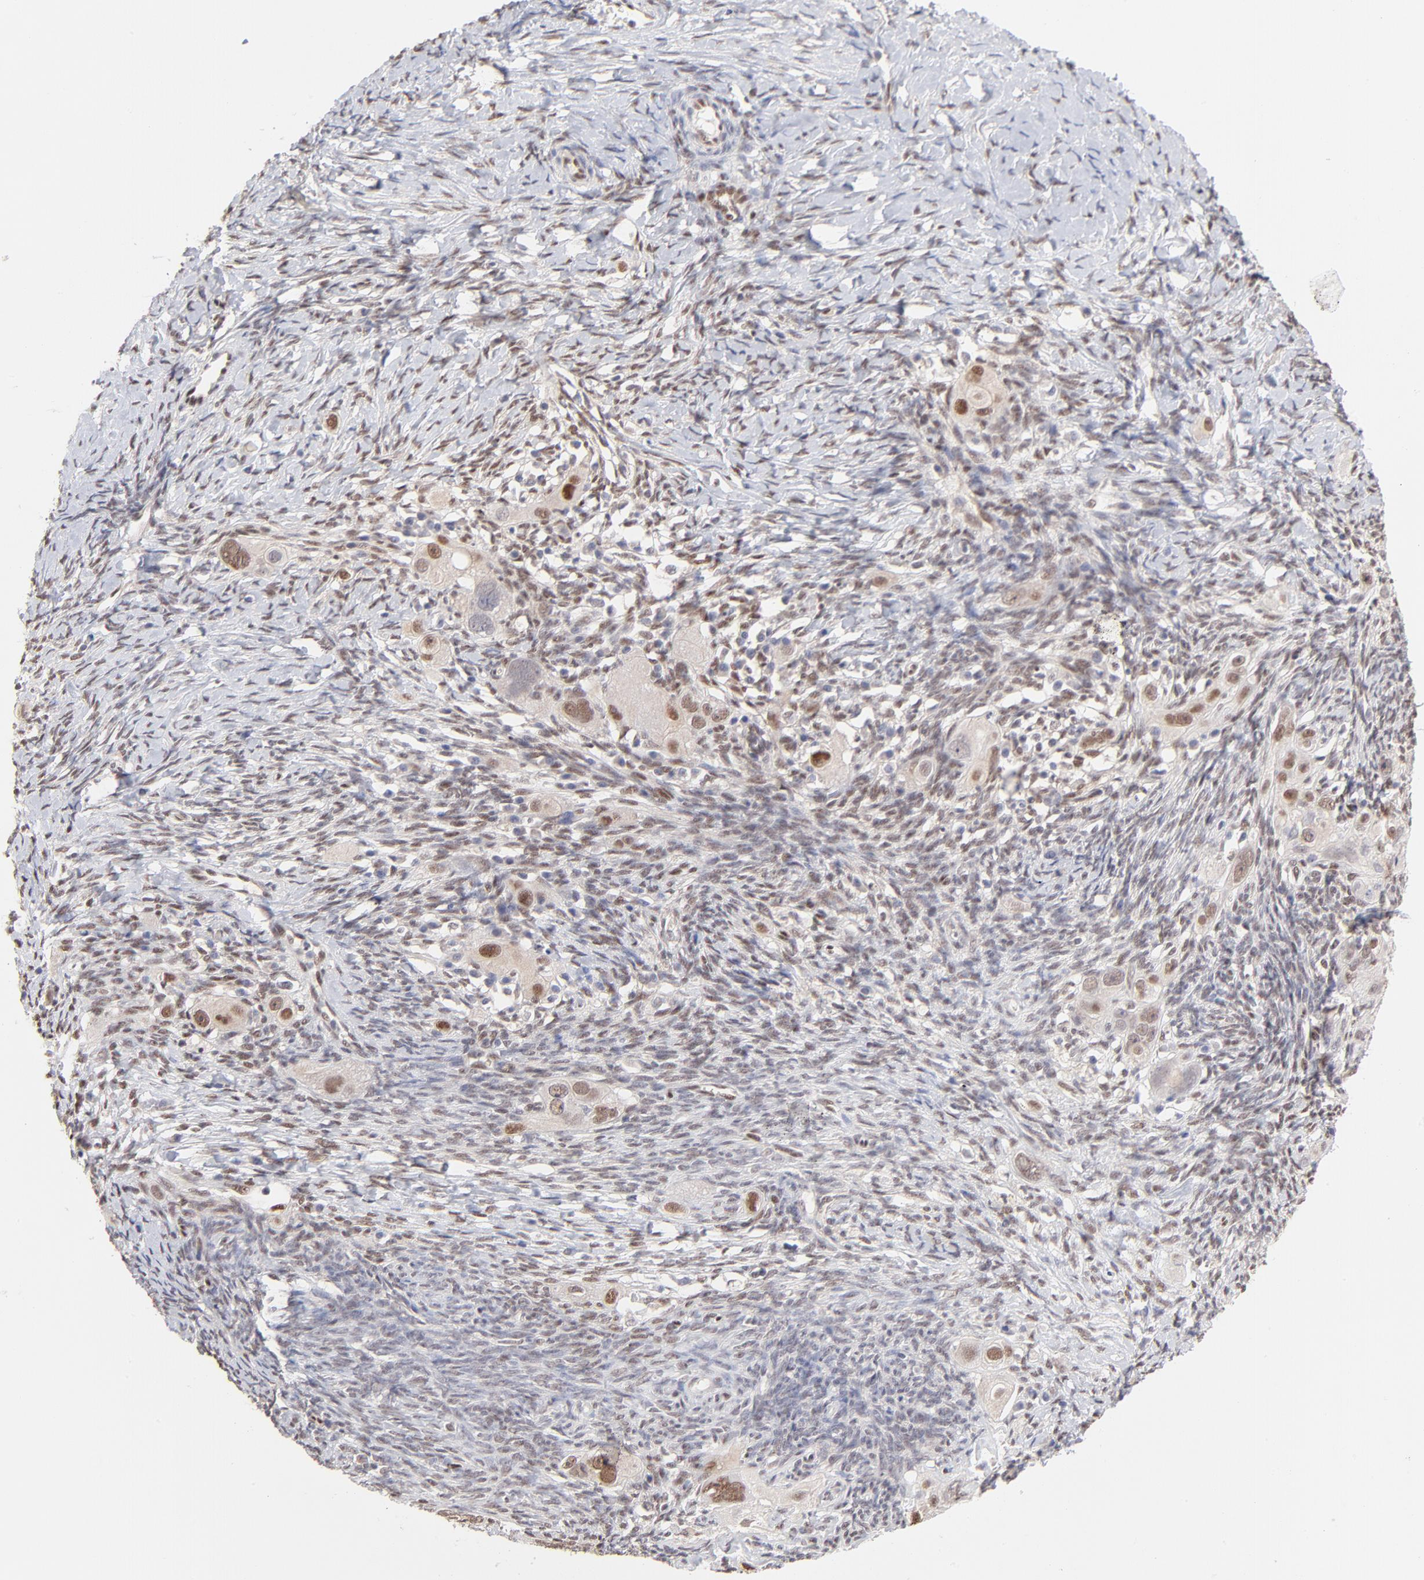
{"staining": {"intensity": "moderate", "quantity": "25%-75%", "location": "nuclear"}, "tissue": "ovarian cancer", "cell_type": "Tumor cells", "image_type": "cancer", "snomed": [{"axis": "morphology", "description": "Normal tissue, NOS"}, {"axis": "morphology", "description": "Cystadenocarcinoma, serous, NOS"}, {"axis": "topography", "description": "Ovary"}], "caption": "There is medium levels of moderate nuclear staining in tumor cells of ovarian serous cystadenocarcinoma, as demonstrated by immunohistochemical staining (brown color).", "gene": "STAT3", "patient": {"sex": "female", "age": 62}}